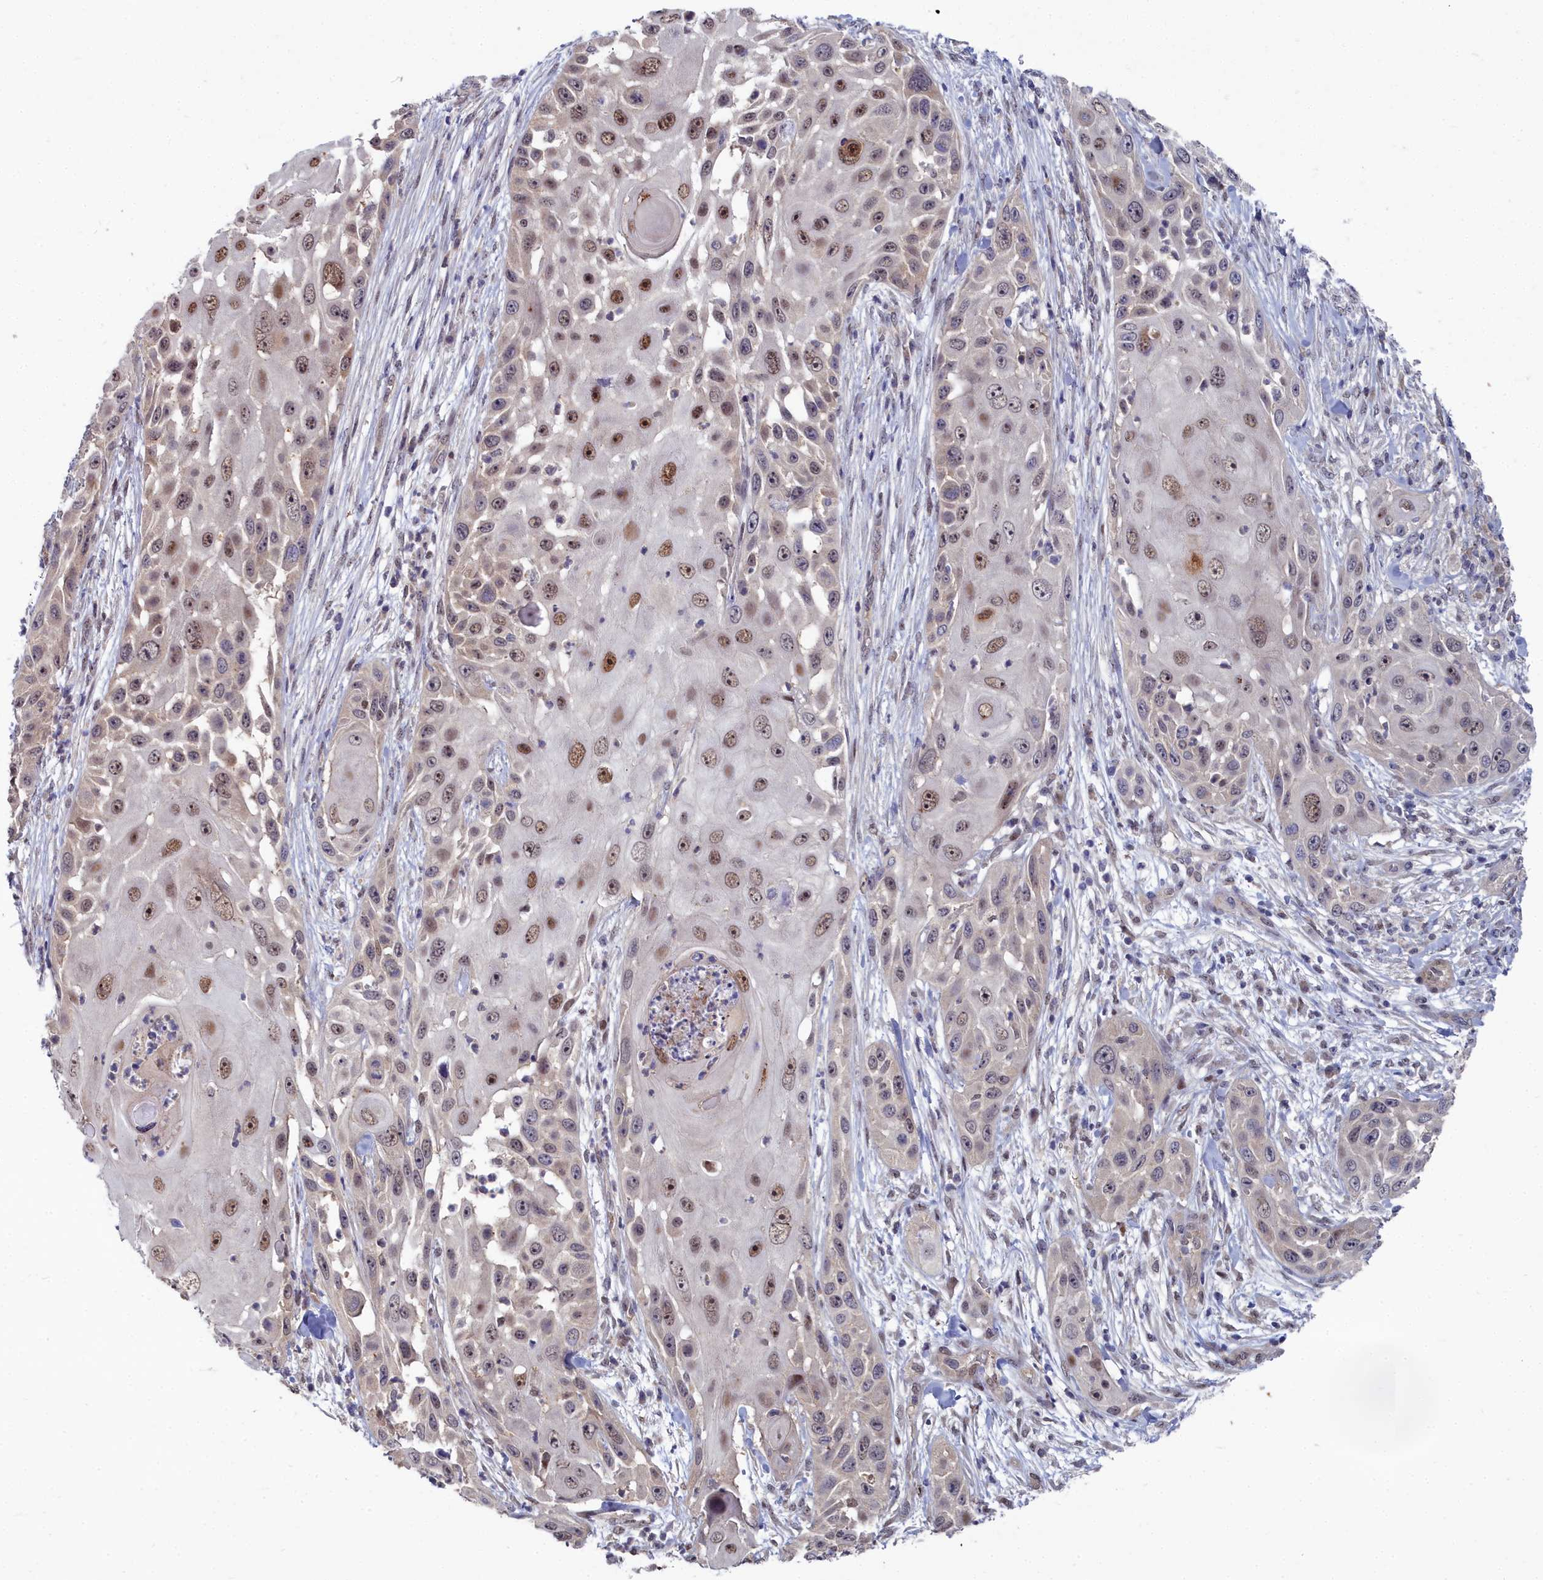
{"staining": {"intensity": "moderate", "quantity": "25%-75%", "location": "nuclear"}, "tissue": "skin cancer", "cell_type": "Tumor cells", "image_type": "cancer", "snomed": [{"axis": "morphology", "description": "Squamous cell carcinoma, NOS"}, {"axis": "topography", "description": "Skin"}], "caption": "DAB immunohistochemical staining of skin squamous cell carcinoma shows moderate nuclear protein positivity in approximately 25%-75% of tumor cells. (DAB (3,3'-diaminobenzidine) = brown stain, brightfield microscopy at high magnification).", "gene": "RPS27A", "patient": {"sex": "female", "age": 44}}